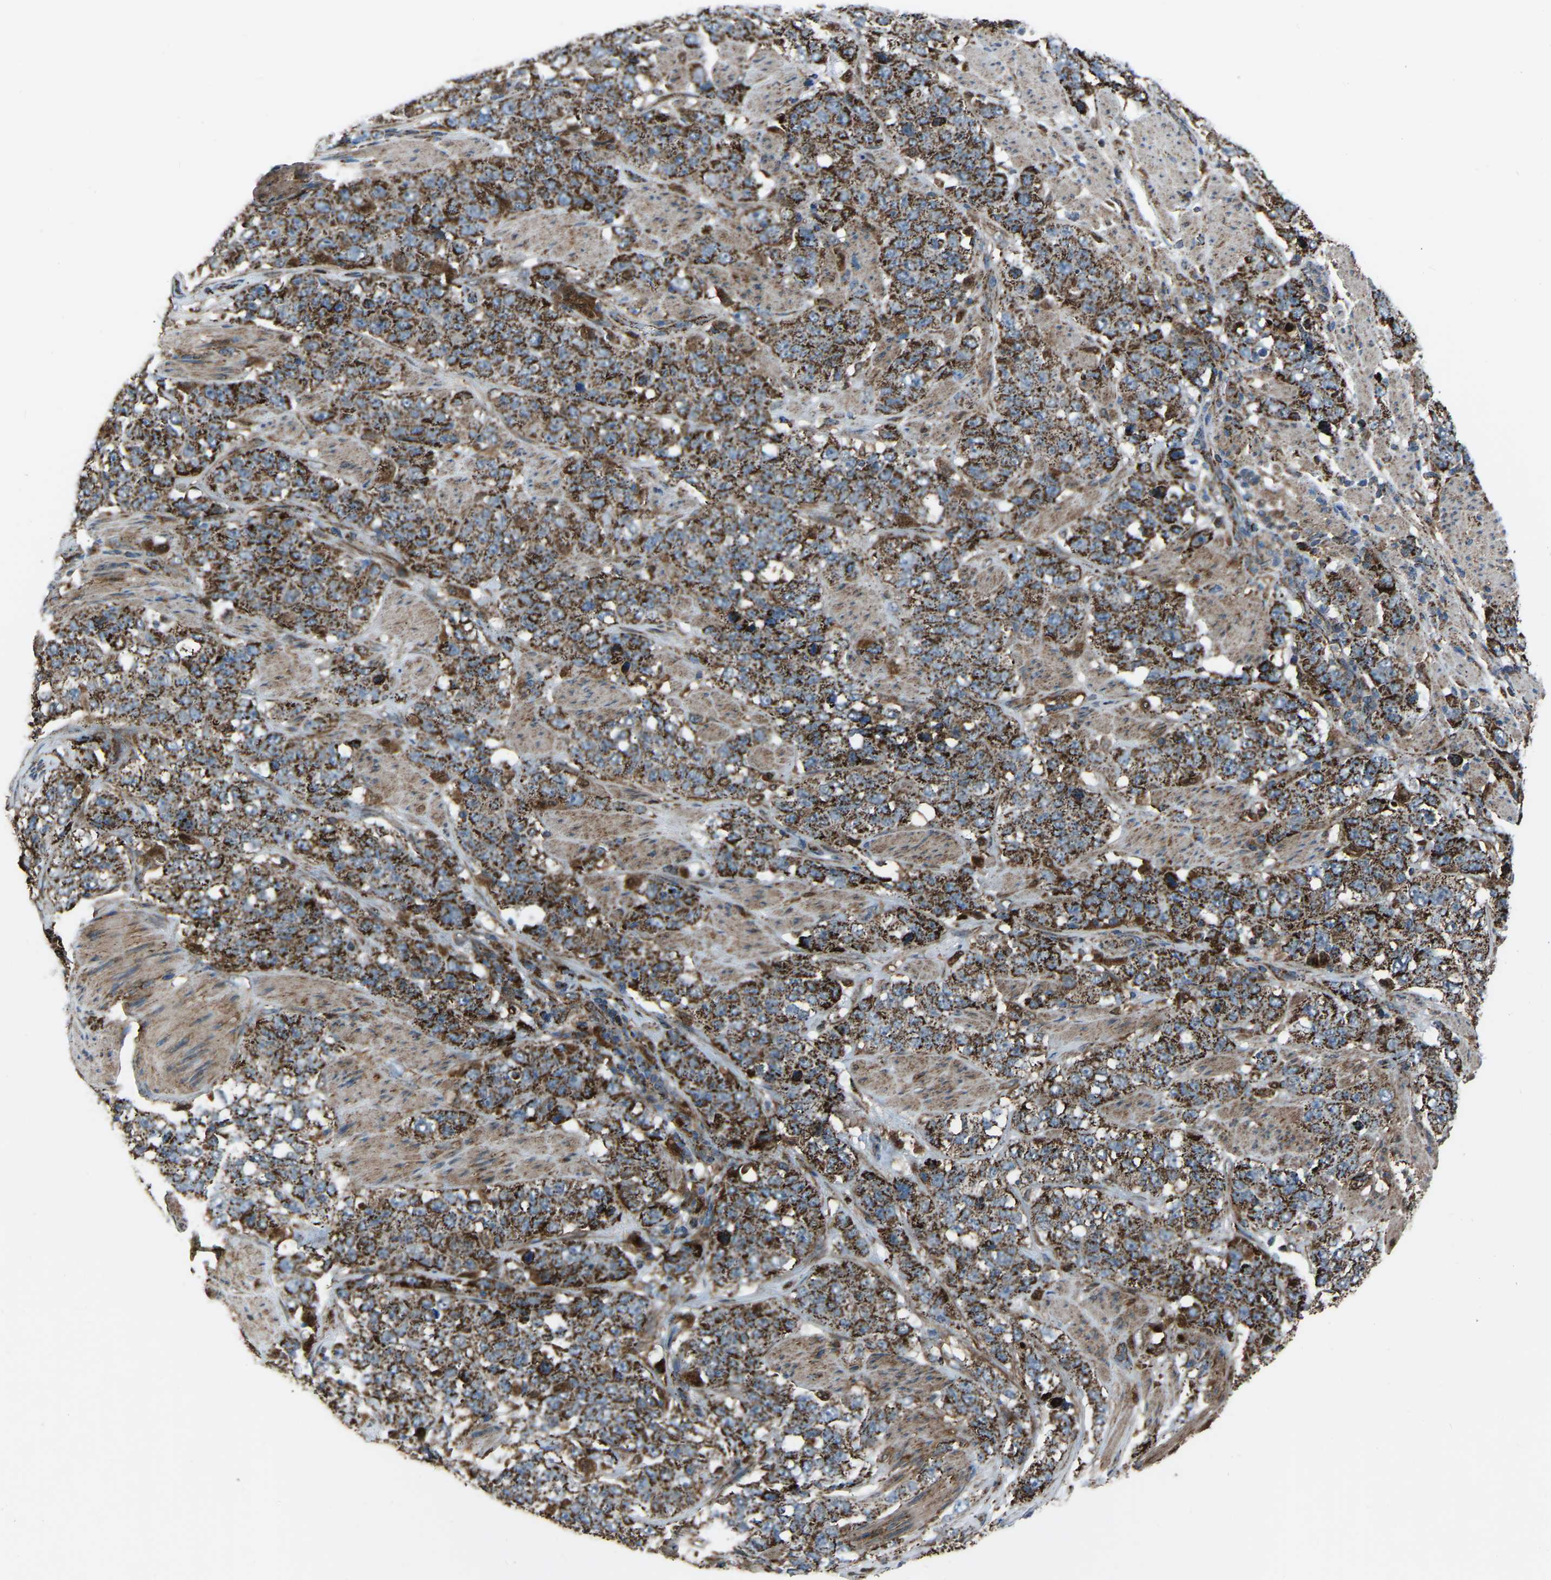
{"staining": {"intensity": "strong", "quantity": ">75%", "location": "cytoplasmic/membranous"}, "tissue": "stomach cancer", "cell_type": "Tumor cells", "image_type": "cancer", "snomed": [{"axis": "morphology", "description": "Adenocarcinoma, NOS"}, {"axis": "topography", "description": "Stomach"}], "caption": "High-power microscopy captured an immunohistochemistry micrograph of adenocarcinoma (stomach), revealing strong cytoplasmic/membranous positivity in about >75% of tumor cells. (DAB IHC, brown staining for protein, blue staining for nuclei).", "gene": "AKR1A1", "patient": {"sex": "male", "age": 48}}